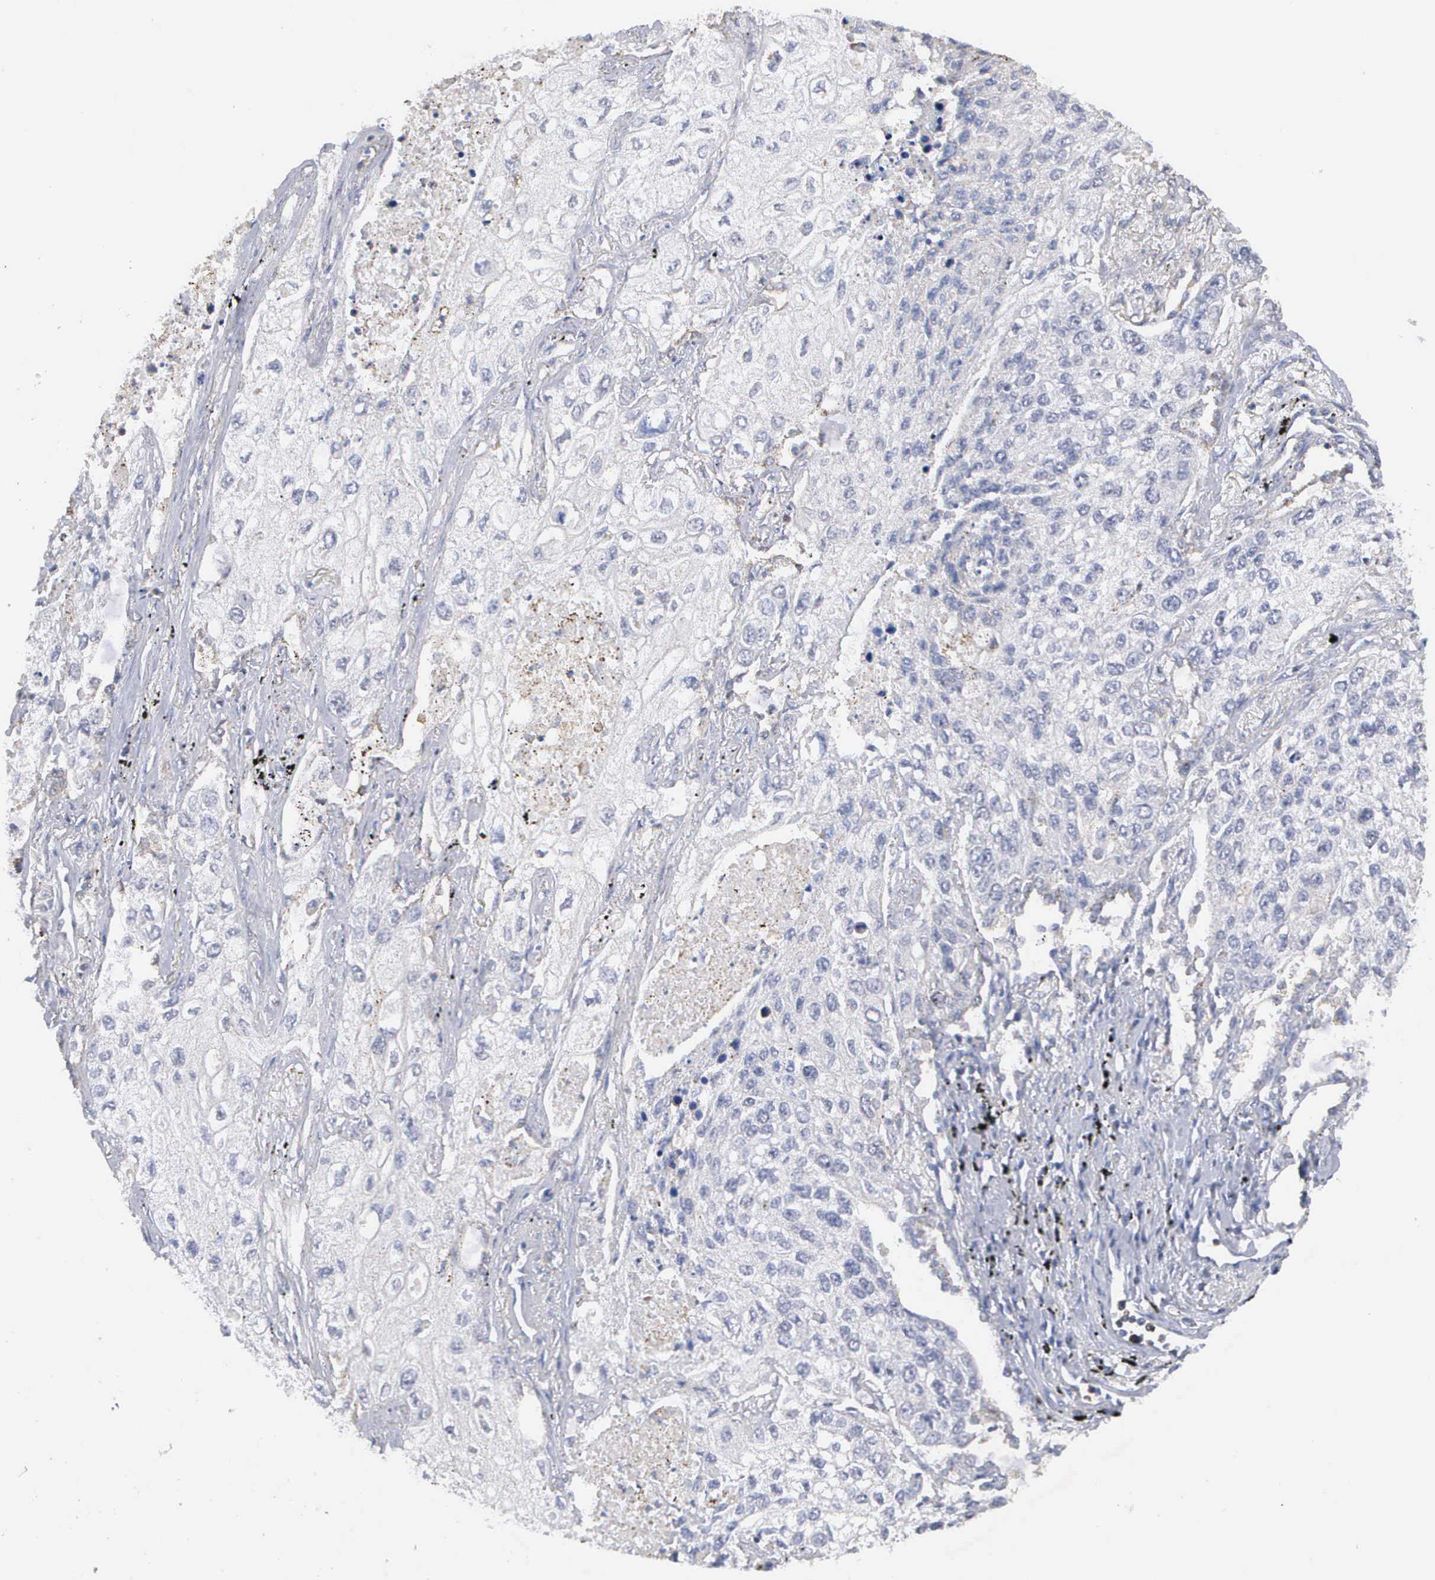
{"staining": {"intensity": "negative", "quantity": "none", "location": "none"}, "tissue": "lung cancer", "cell_type": "Tumor cells", "image_type": "cancer", "snomed": [{"axis": "morphology", "description": "Squamous cell carcinoma, NOS"}, {"axis": "topography", "description": "Lung"}], "caption": "A photomicrograph of squamous cell carcinoma (lung) stained for a protein demonstrates no brown staining in tumor cells. (Brightfield microscopy of DAB IHC at high magnification).", "gene": "KDM6A", "patient": {"sex": "male", "age": 75}}